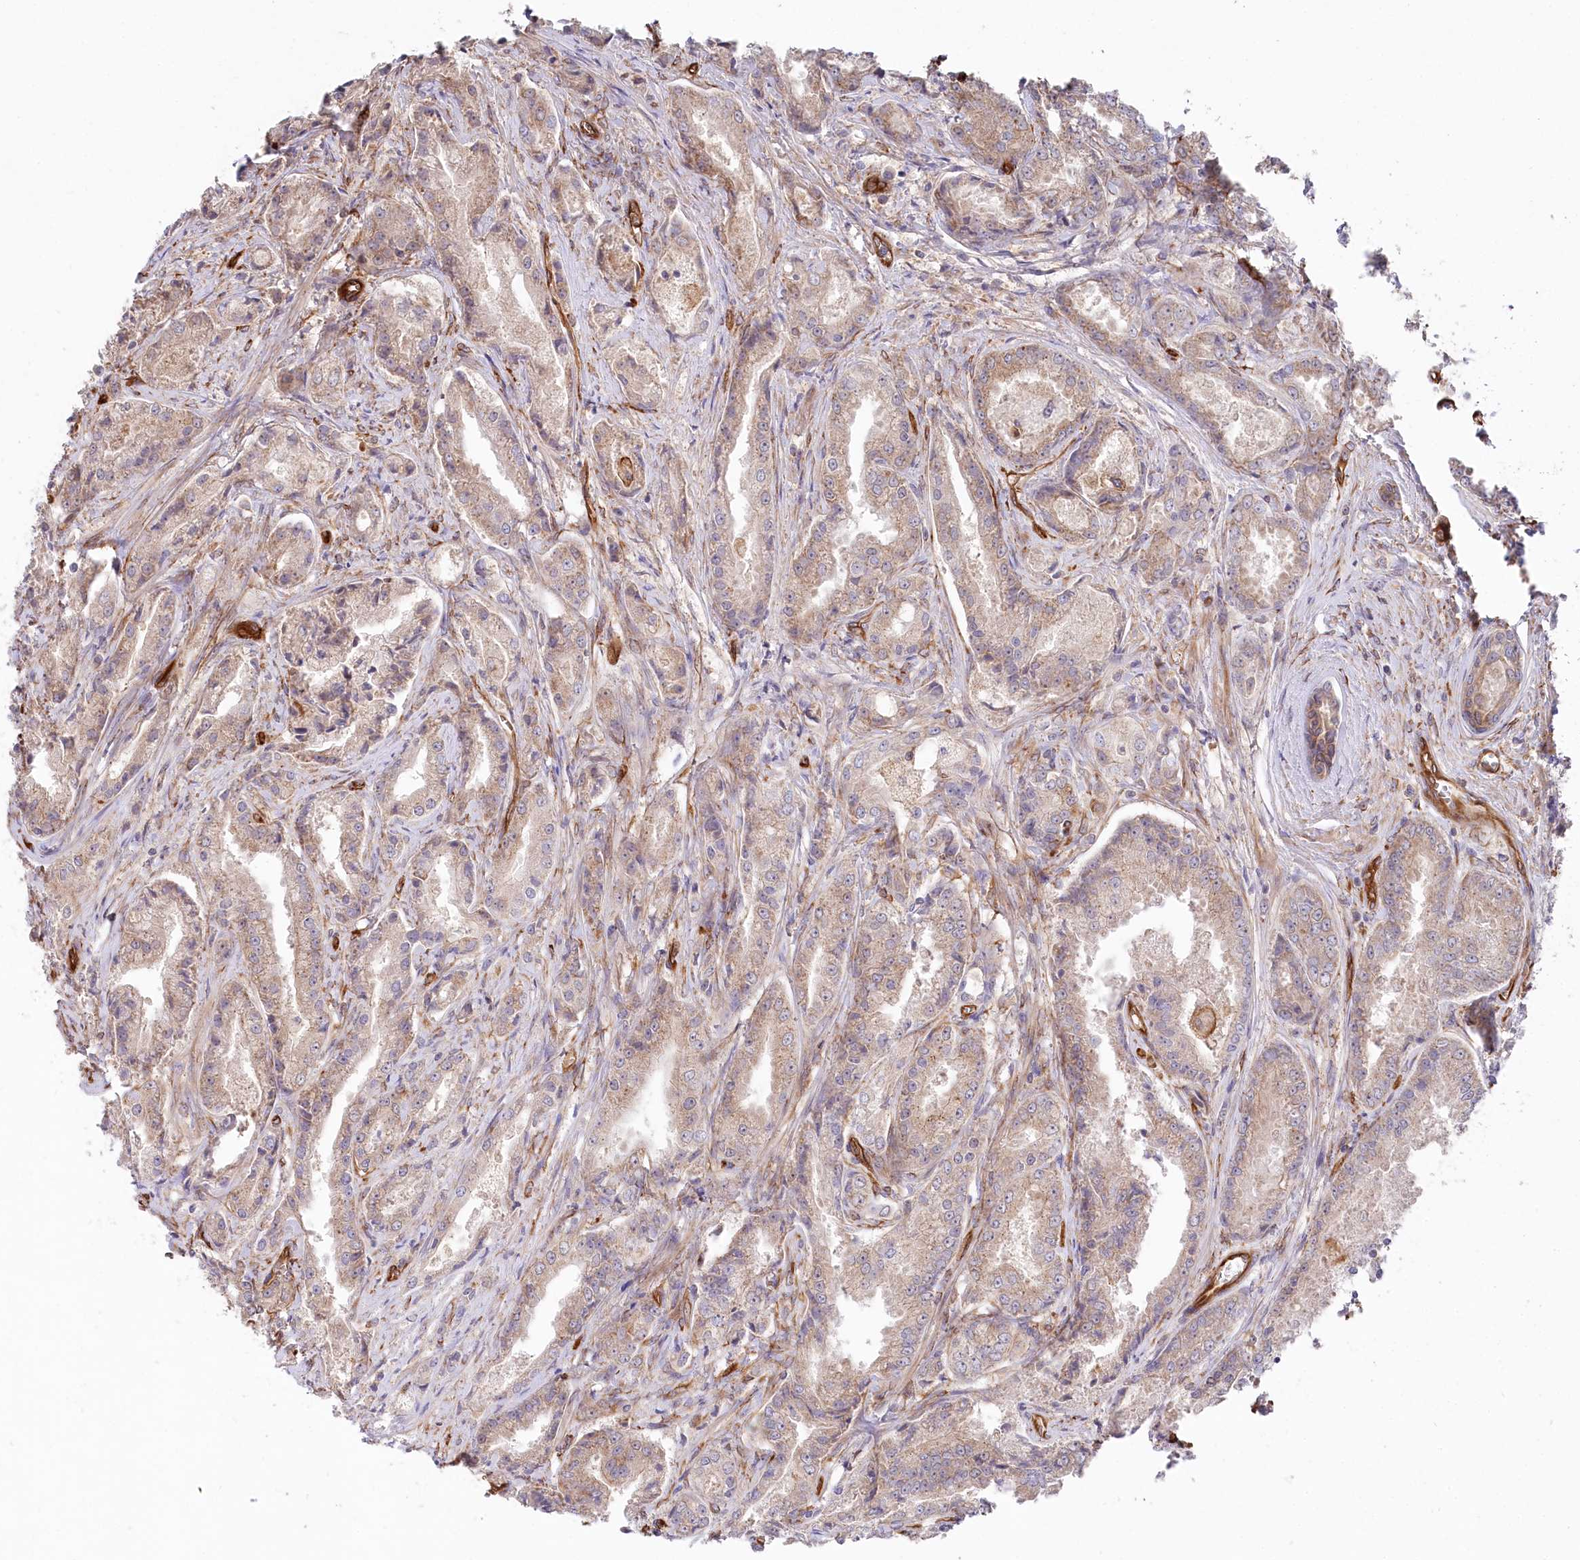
{"staining": {"intensity": "weak", "quantity": ">75%", "location": "cytoplasmic/membranous"}, "tissue": "prostate cancer", "cell_type": "Tumor cells", "image_type": "cancer", "snomed": [{"axis": "morphology", "description": "Adenocarcinoma, High grade"}, {"axis": "topography", "description": "Prostate"}], "caption": "The histopathology image shows staining of prostate cancer (high-grade adenocarcinoma), revealing weak cytoplasmic/membranous protein positivity (brown color) within tumor cells.", "gene": "MTPAP", "patient": {"sex": "male", "age": 72}}